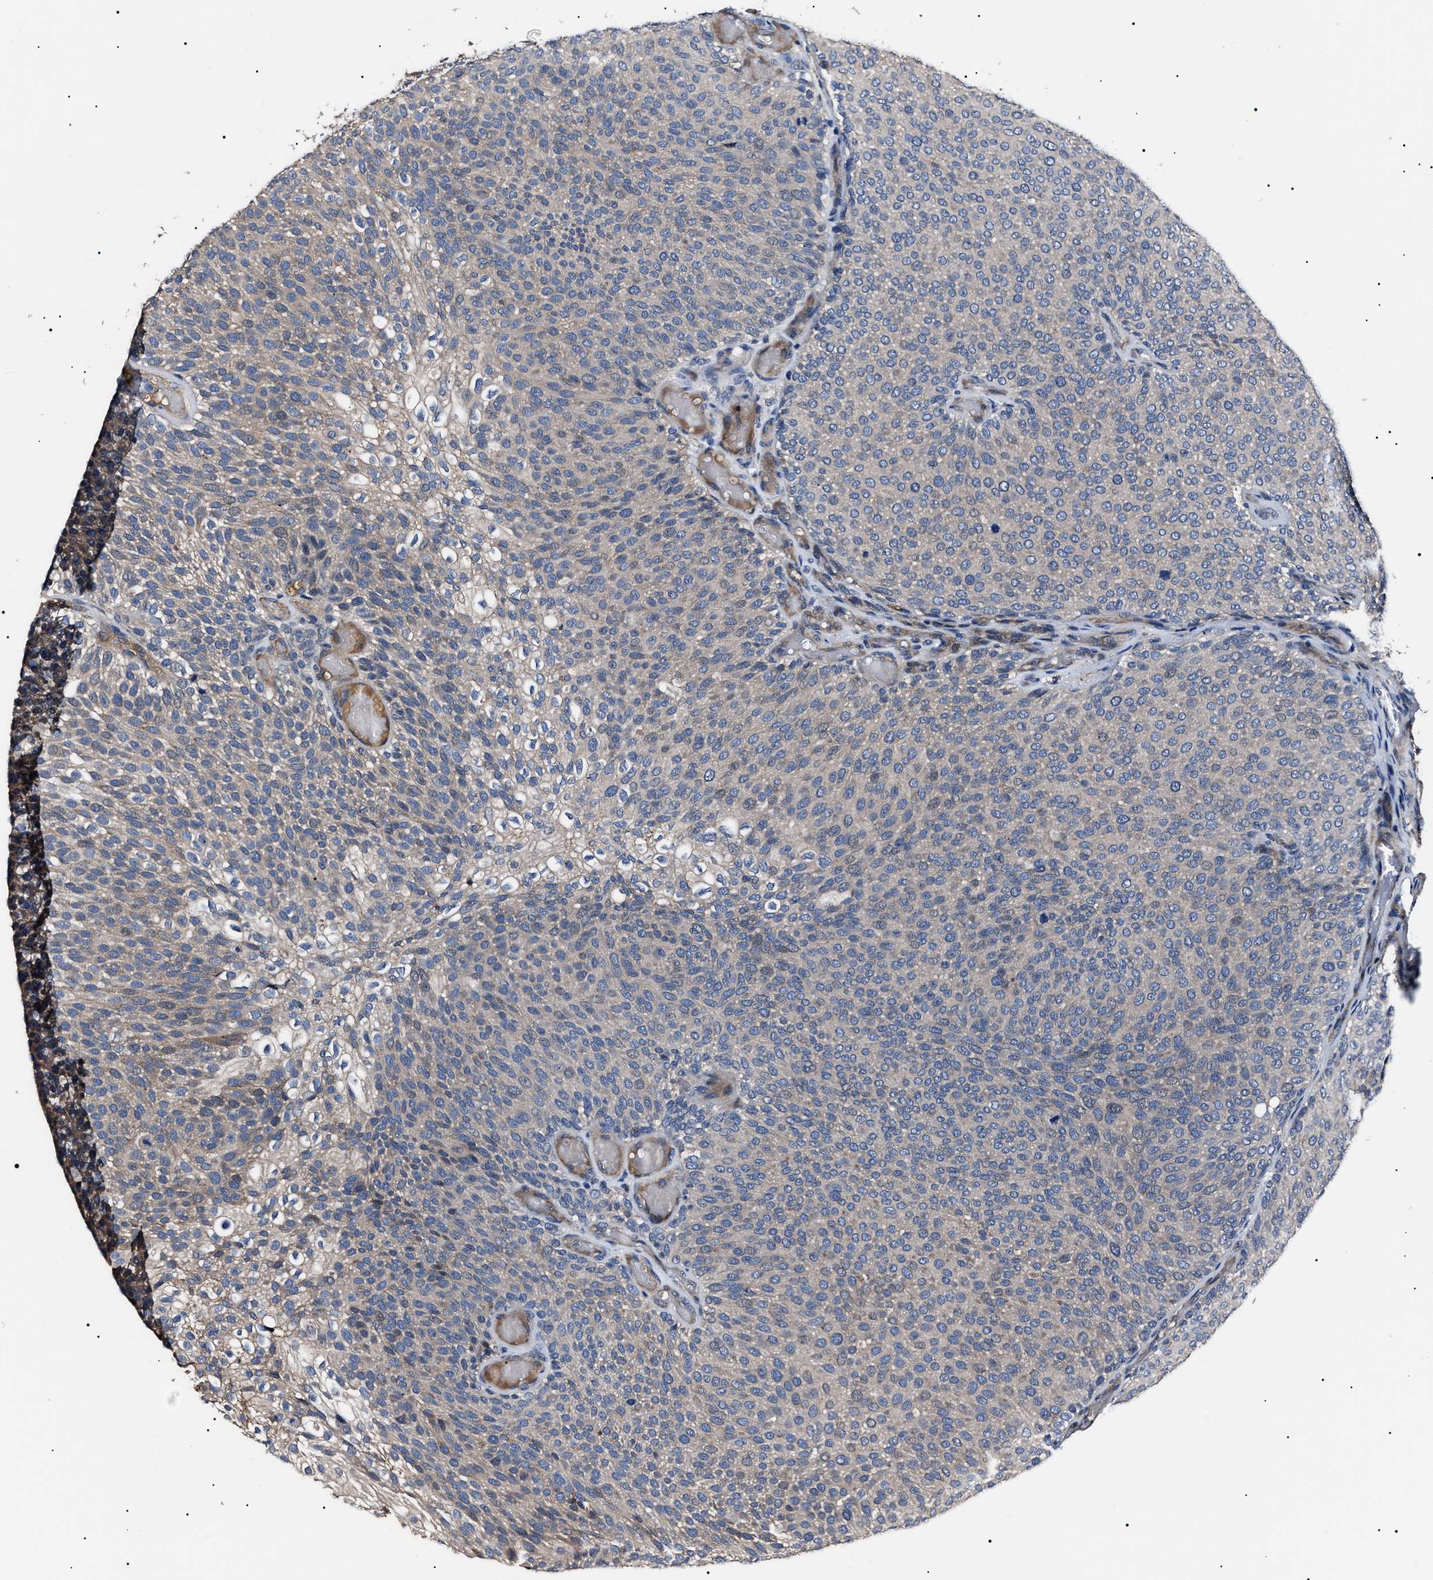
{"staining": {"intensity": "negative", "quantity": "none", "location": "none"}, "tissue": "urothelial cancer", "cell_type": "Tumor cells", "image_type": "cancer", "snomed": [{"axis": "morphology", "description": "Urothelial carcinoma, Low grade"}, {"axis": "topography", "description": "Urinary bladder"}], "caption": "High power microscopy photomicrograph of an immunohistochemistry (IHC) micrograph of low-grade urothelial carcinoma, revealing no significant staining in tumor cells. (Immunohistochemistry (ihc), brightfield microscopy, high magnification).", "gene": "IFT81", "patient": {"sex": "male", "age": 78}}